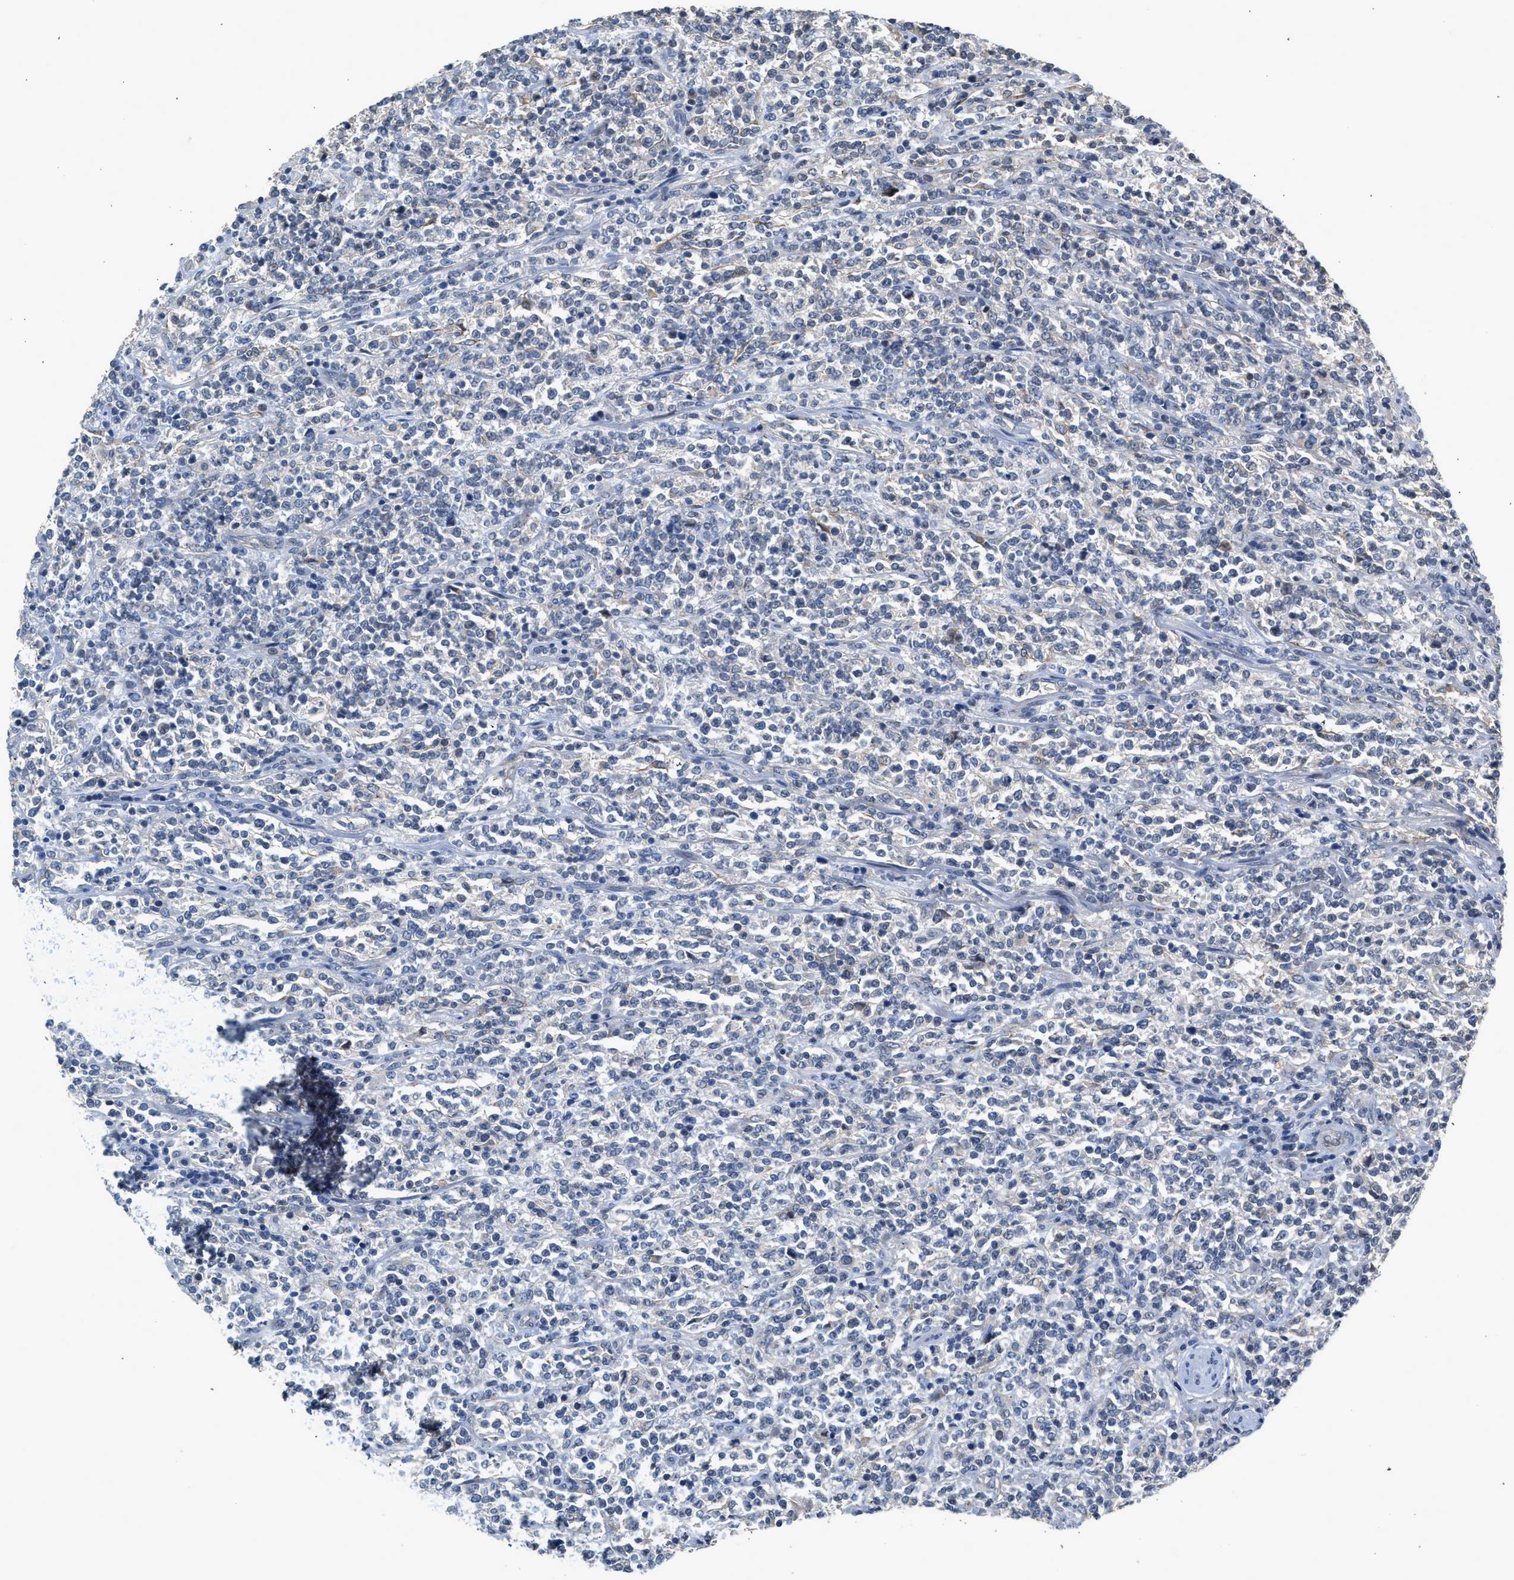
{"staining": {"intensity": "negative", "quantity": "none", "location": "none"}, "tissue": "lymphoma", "cell_type": "Tumor cells", "image_type": "cancer", "snomed": [{"axis": "morphology", "description": "Malignant lymphoma, non-Hodgkin's type, High grade"}, {"axis": "topography", "description": "Soft tissue"}], "caption": "This is a photomicrograph of IHC staining of malignant lymphoma, non-Hodgkin's type (high-grade), which shows no staining in tumor cells.", "gene": "CSF3R", "patient": {"sex": "male", "age": 18}}